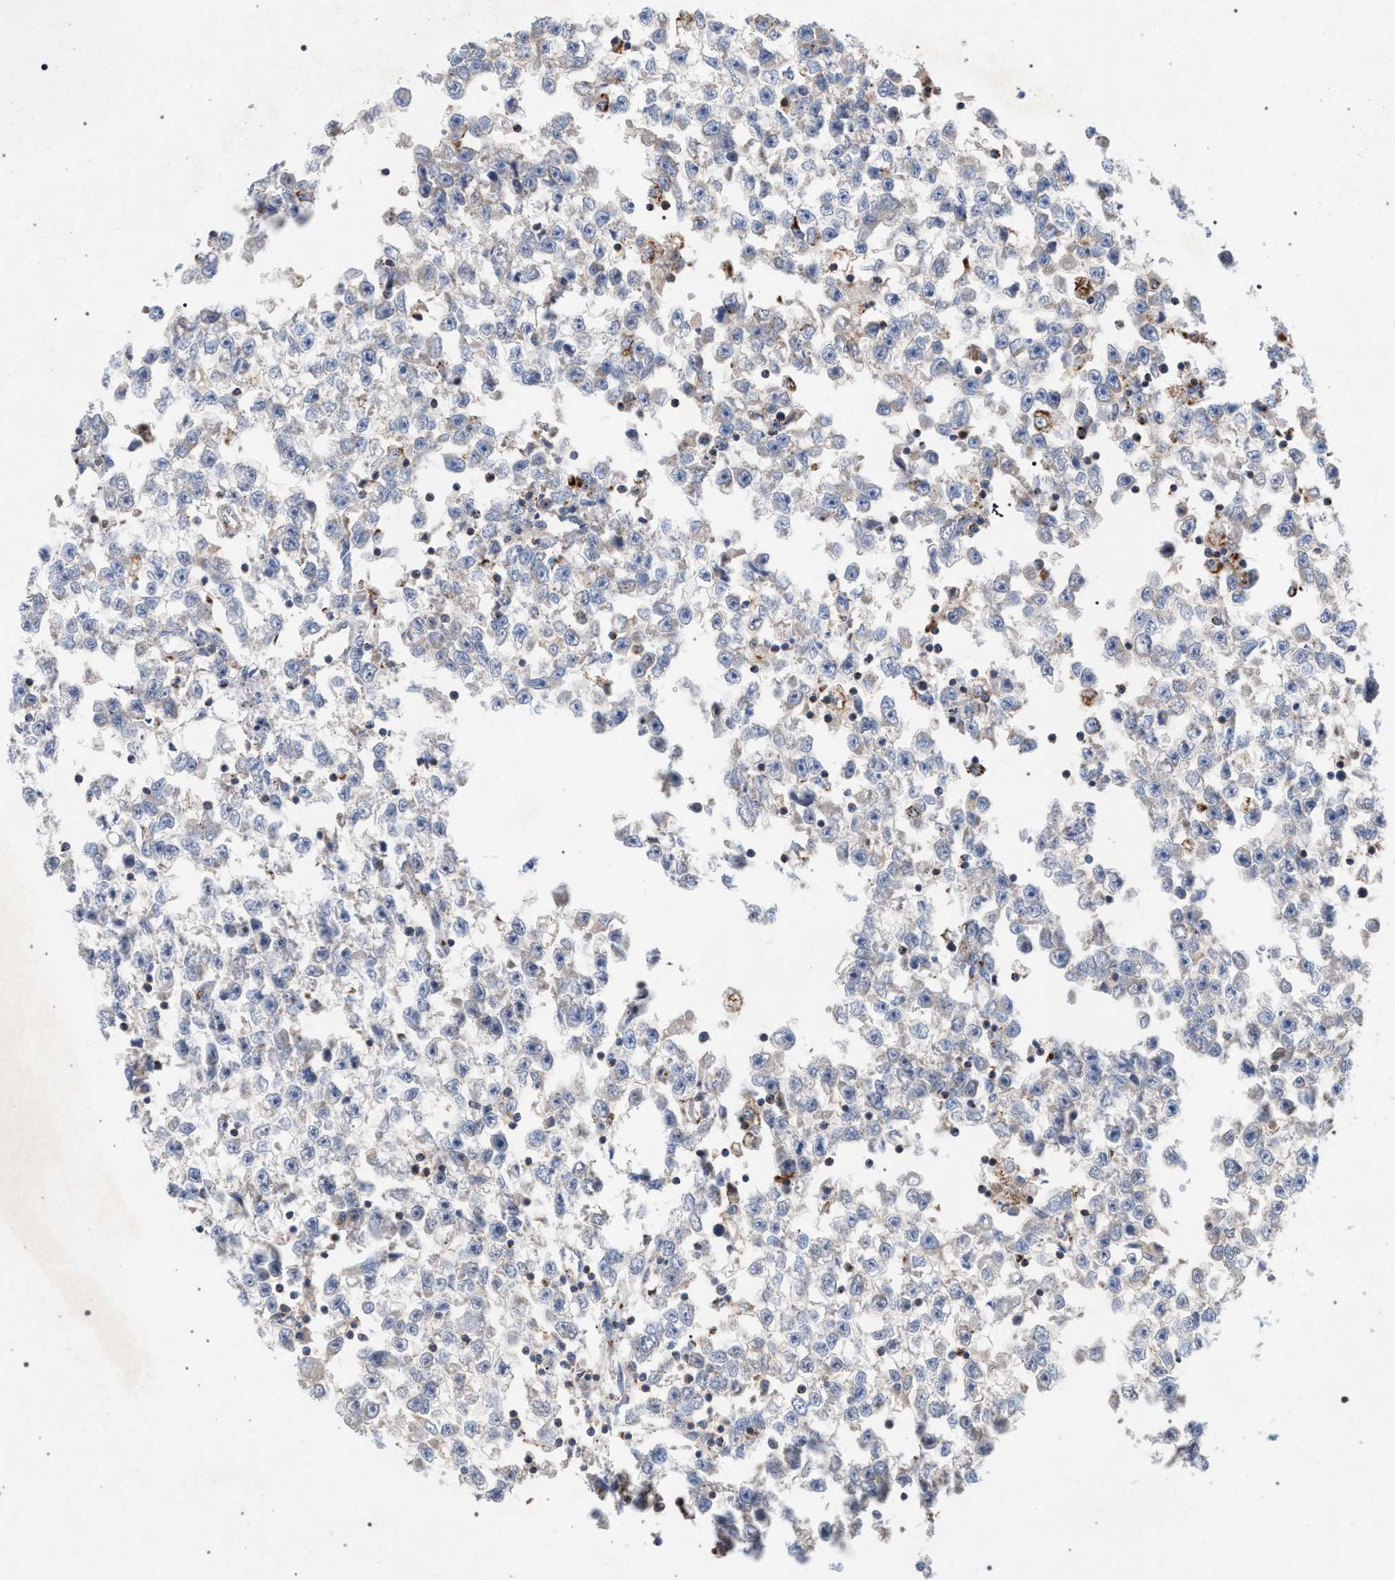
{"staining": {"intensity": "negative", "quantity": "none", "location": "none"}, "tissue": "testis cancer", "cell_type": "Tumor cells", "image_type": "cancer", "snomed": [{"axis": "morphology", "description": "Seminoma, NOS"}, {"axis": "morphology", "description": "Carcinoma, Embryonal, NOS"}, {"axis": "topography", "description": "Testis"}], "caption": "Immunohistochemical staining of human embryonal carcinoma (testis) reveals no significant expression in tumor cells. The staining was performed using DAB (3,3'-diaminobenzidine) to visualize the protein expression in brown, while the nuclei were stained in blue with hematoxylin (Magnification: 20x).", "gene": "VPS13A", "patient": {"sex": "male", "age": 51}}